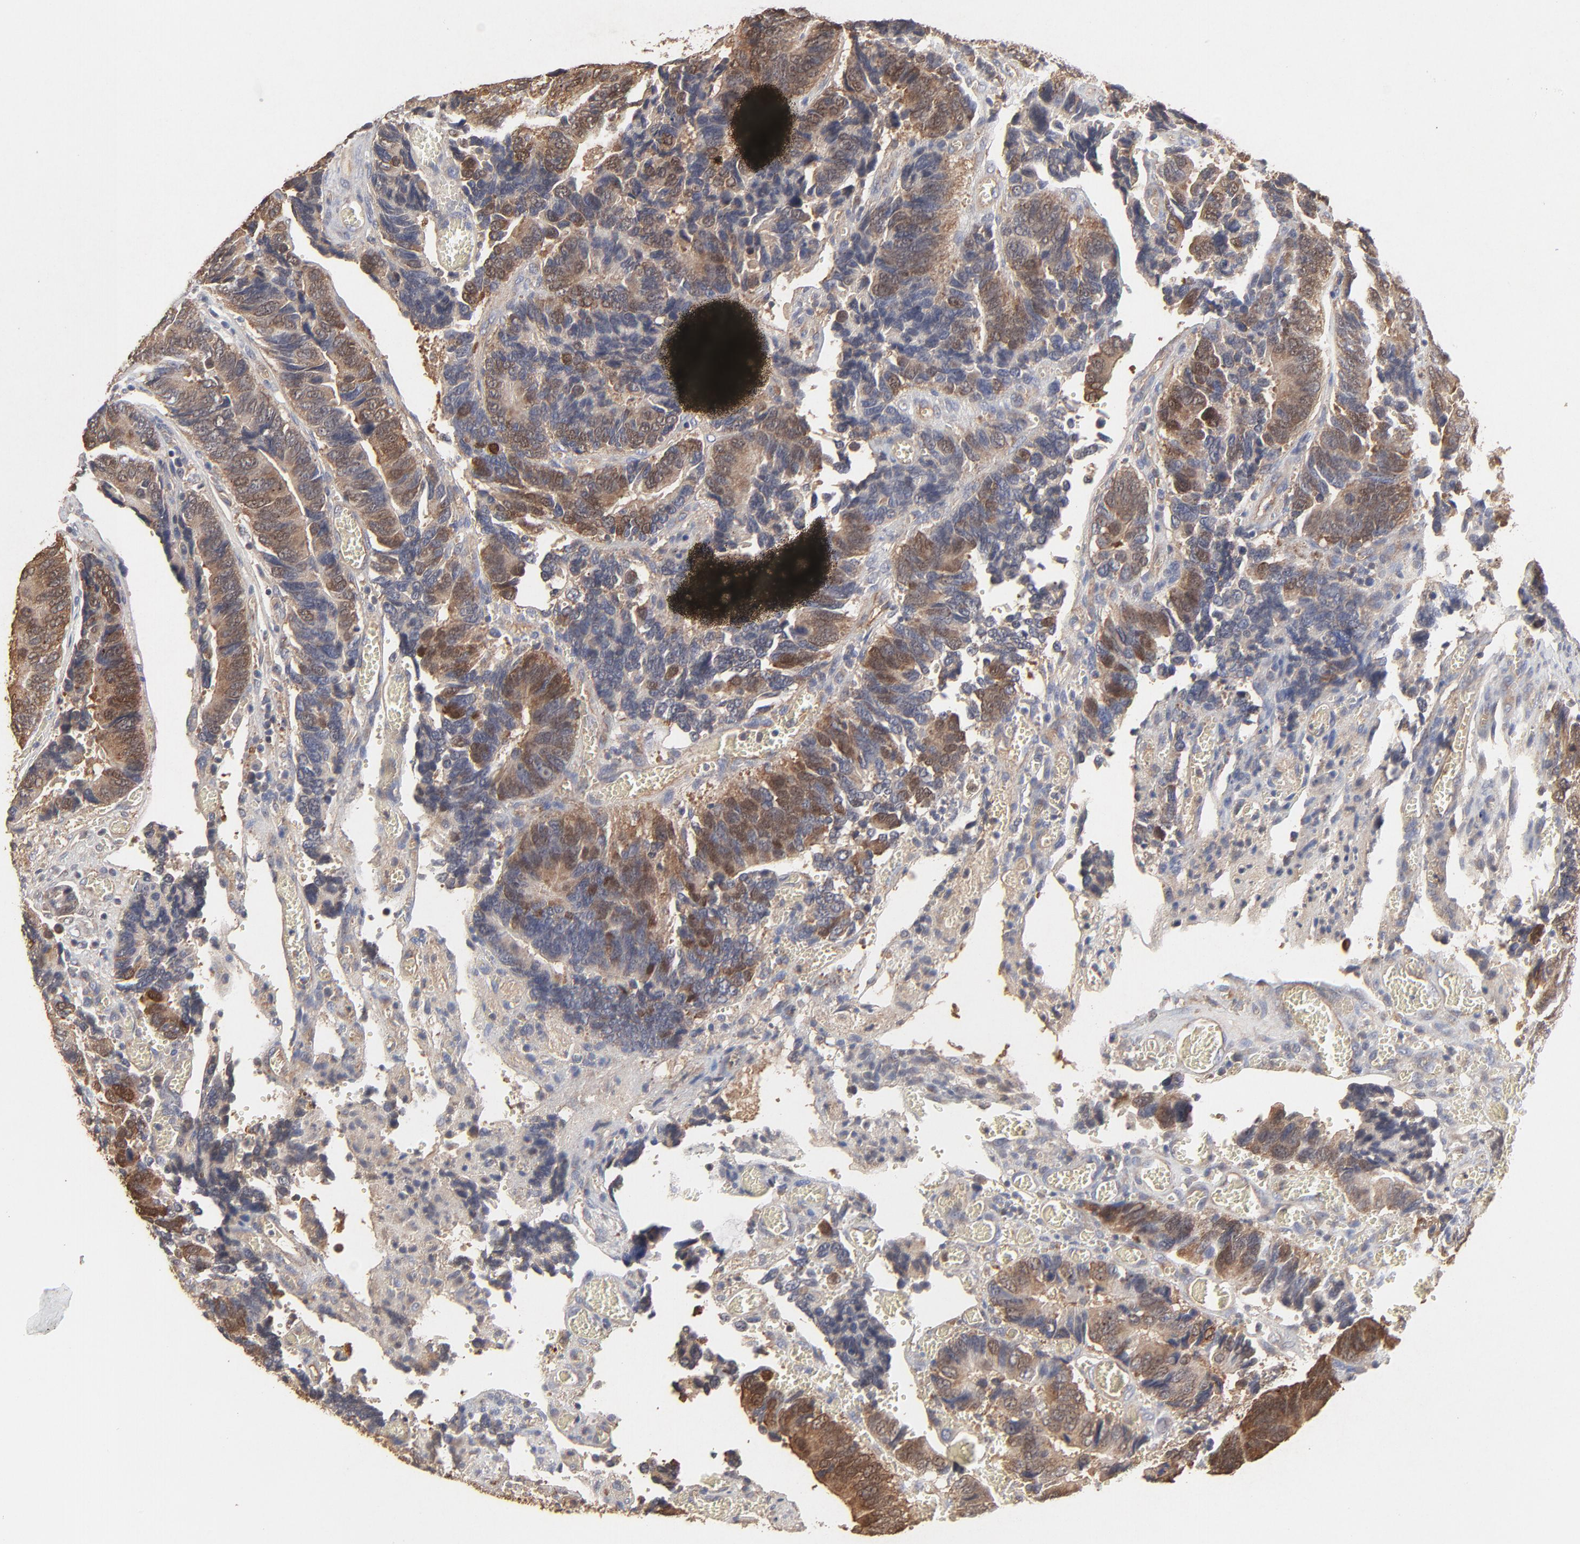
{"staining": {"intensity": "moderate", "quantity": ">75%", "location": "cytoplasmic/membranous"}, "tissue": "colorectal cancer", "cell_type": "Tumor cells", "image_type": "cancer", "snomed": [{"axis": "morphology", "description": "Adenocarcinoma, NOS"}, {"axis": "topography", "description": "Colon"}], "caption": "Immunohistochemical staining of colorectal adenocarcinoma reveals medium levels of moderate cytoplasmic/membranous positivity in about >75% of tumor cells. The staining was performed using DAB to visualize the protein expression in brown, while the nuclei were stained in blue with hematoxylin (Magnification: 20x).", "gene": "LGALS3", "patient": {"sex": "male", "age": 72}}